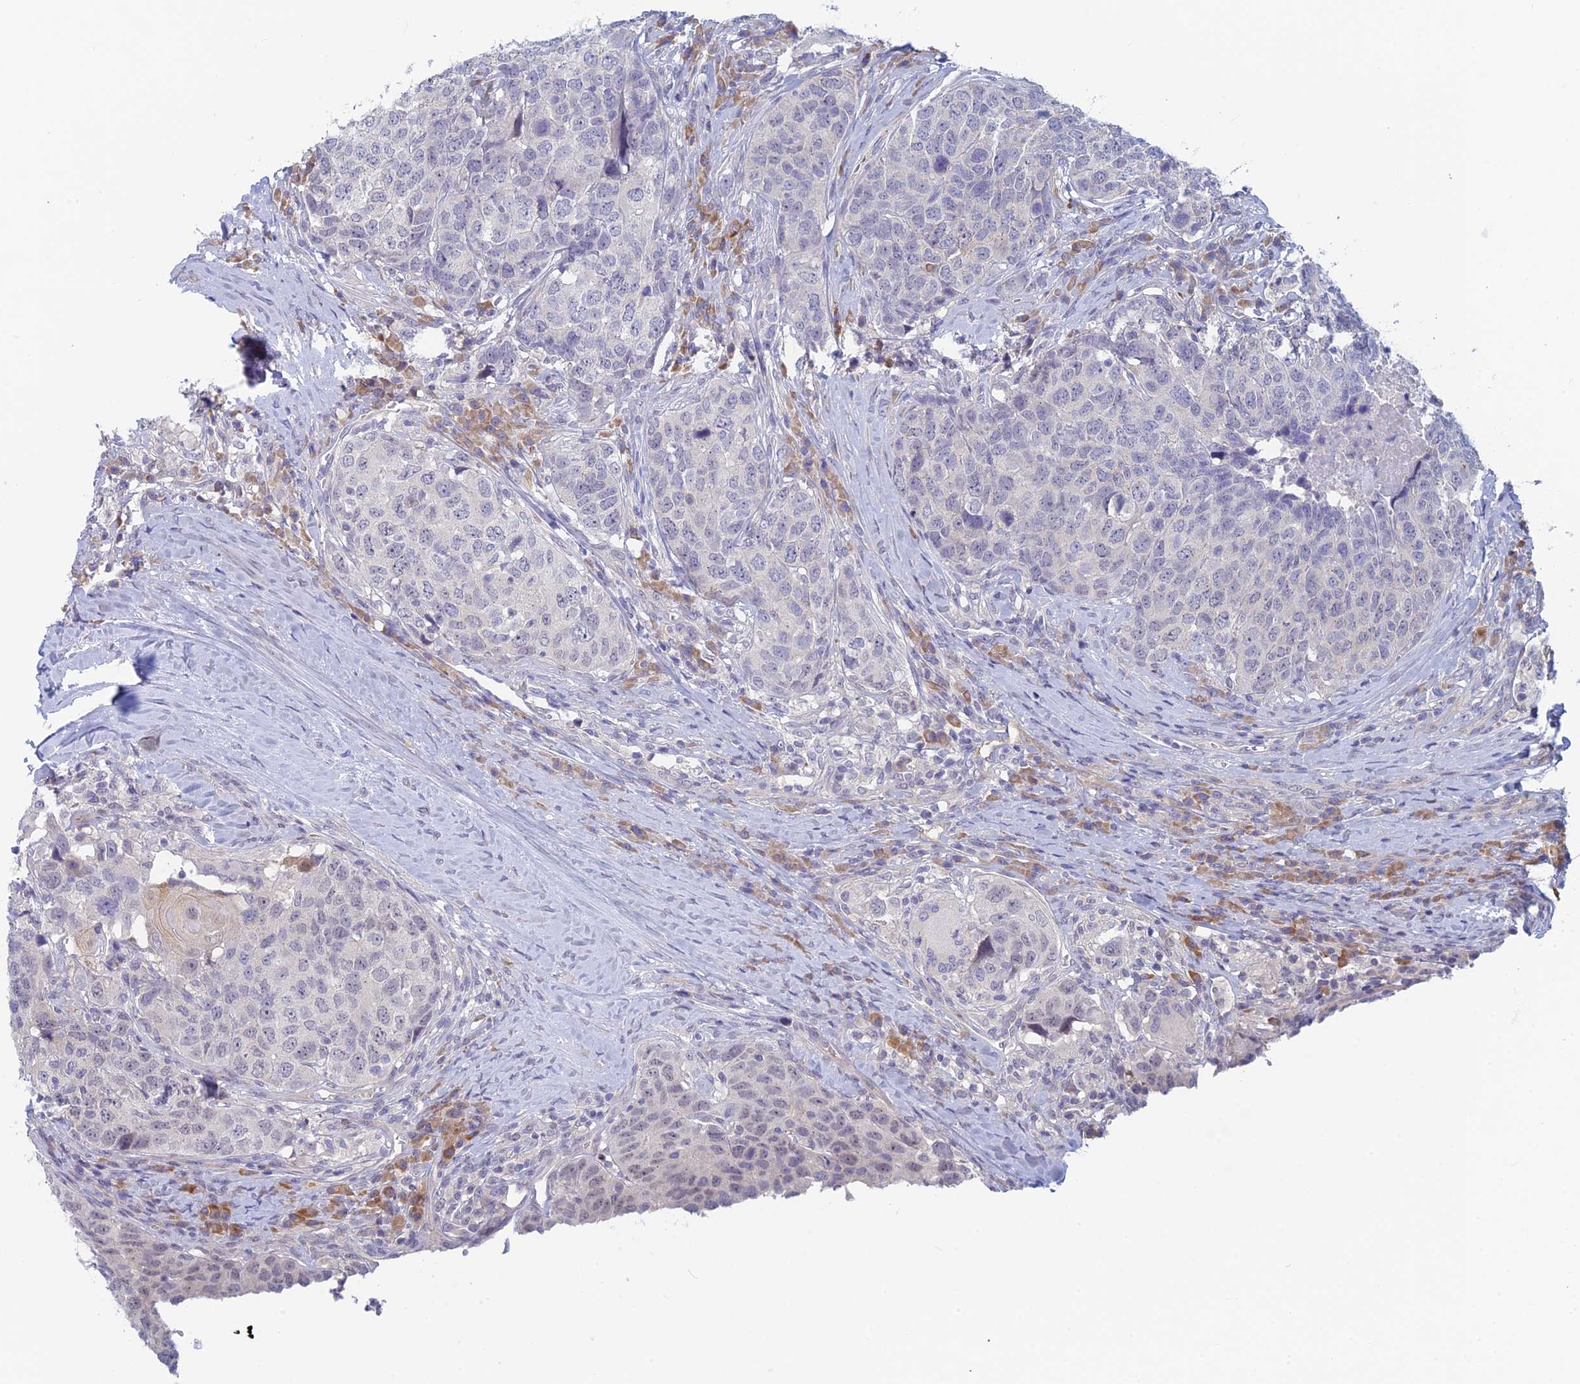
{"staining": {"intensity": "negative", "quantity": "none", "location": "none"}, "tissue": "head and neck cancer", "cell_type": "Tumor cells", "image_type": "cancer", "snomed": [{"axis": "morphology", "description": "Squamous cell carcinoma, NOS"}, {"axis": "topography", "description": "Head-Neck"}], "caption": "Immunohistochemical staining of head and neck cancer (squamous cell carcinoma) shows no significant positivity in tumor cells.", "gene": "PPP1R26", "patient": {"sex": "male", "age": 66}}